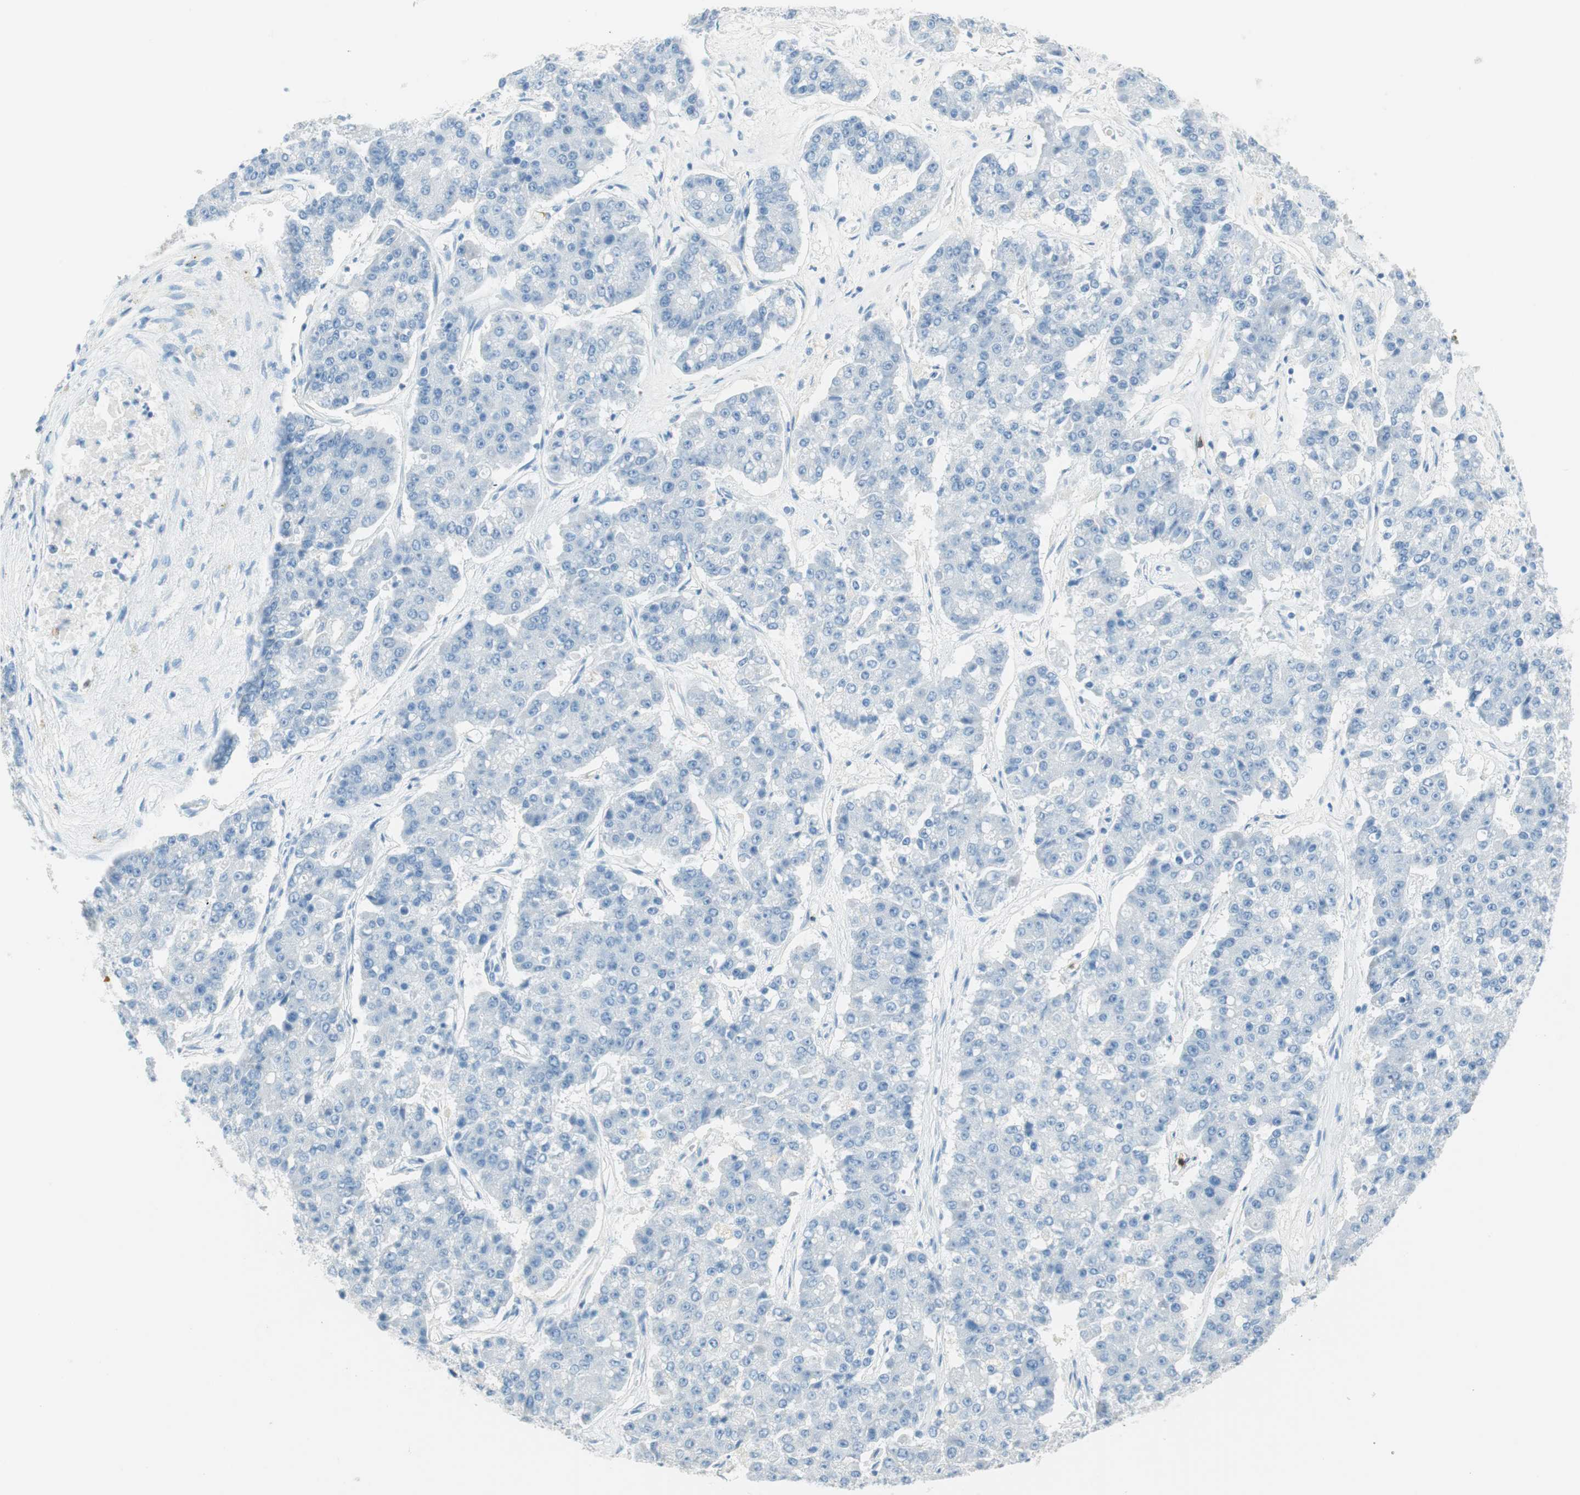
{"staining": {"intensity": "negative", "quantity": "none", "location": "none"}, "tissue": "pancreatic cancer", "cell_type": "Tumor cells", "image_type": "cancer", "snomed": [{"axis": "morphology", "description": "Adenocarcinoma, NOS"}, {"axis": "topography", "description": "Pancreas"}], "caption": "A high-resolution image shows immunohistochemistry staining of pancreatic cancer (adenocarcinoma), which displays no significant staining in tumor cells.", "gene": "TNFRSF13C", "patient": {"sex": "male", "age": 50}}